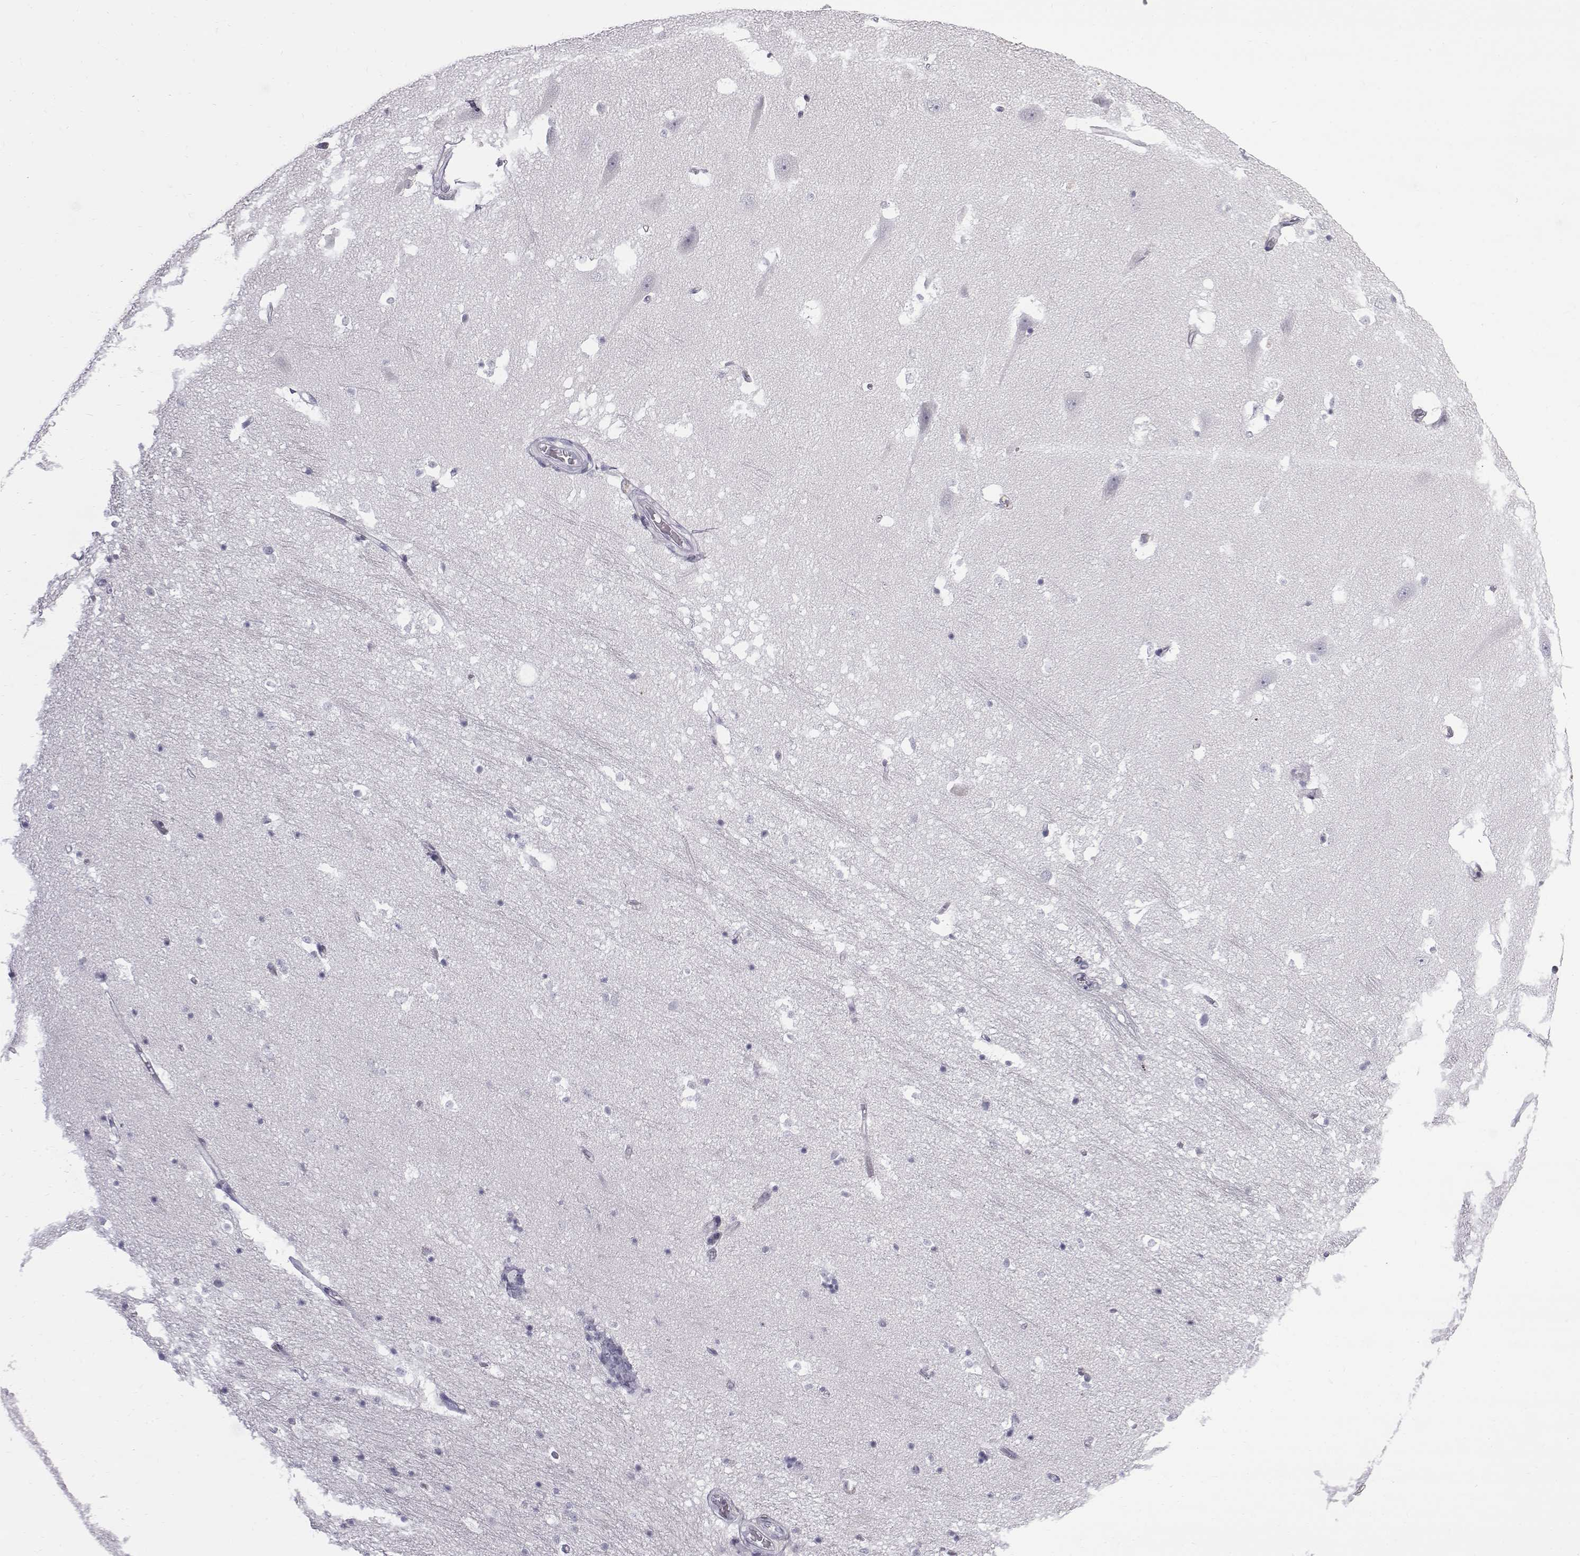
{"staining": {"intensity": "negative", "quantity": "none", "location": "none"}, "tissue": "hippocampus", "cell_type": "Glial cells", "image_type": "normal", "snomed": [{"axis": "morphology", "description": "Normal tissue, NOS"}, {"axis": "topography", "description": "Hippocampus"}], "caption": "Immunohistochemistry (IHC) histopathology image of unremarkable human hippocampus stained for a protein (brown), which reveals no expression in glial cells.", "gene": "C6orf58", "patient": {"sex": "male", "age": 44}}